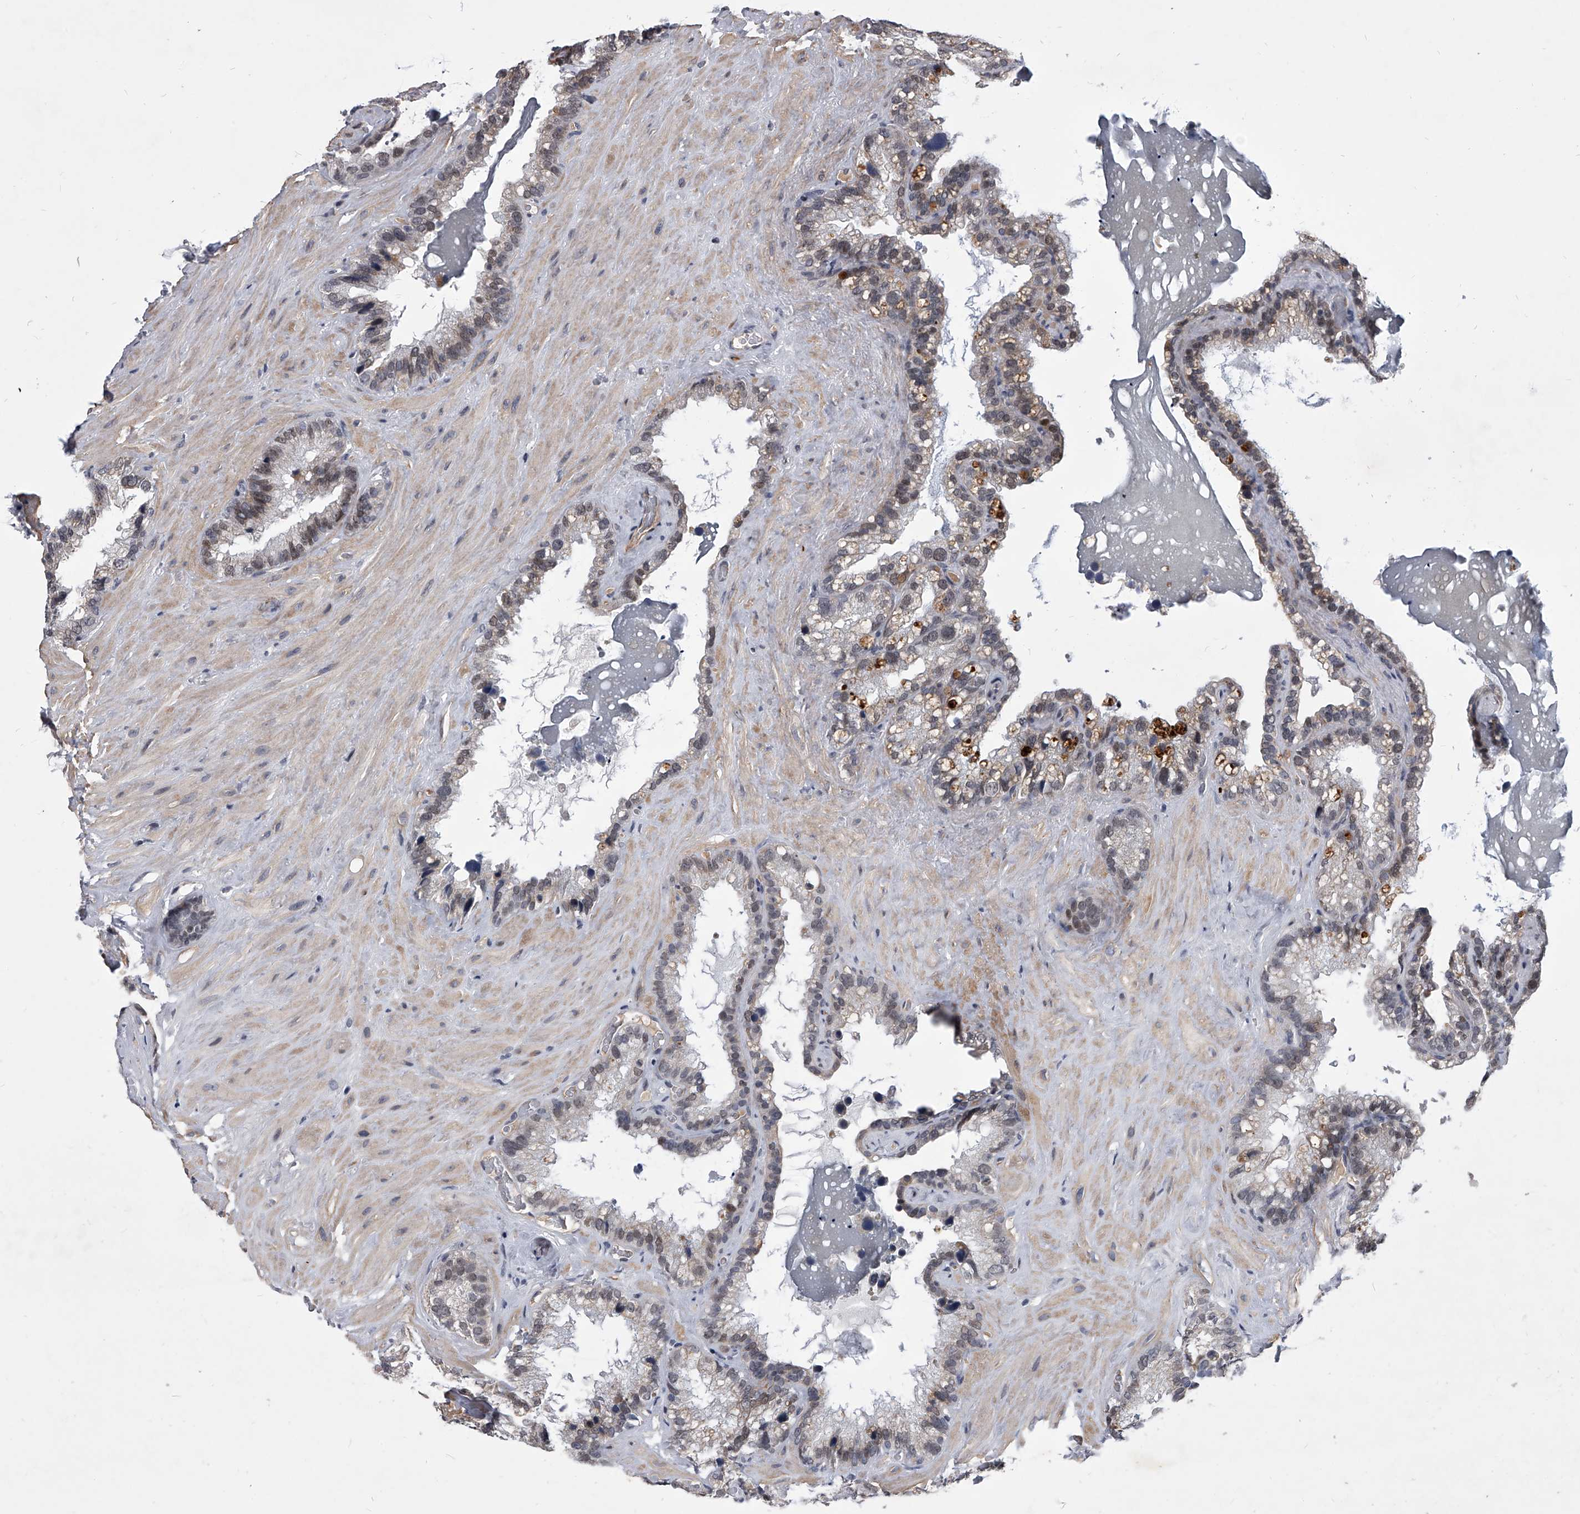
{"staining": {"intensity": "weak", "quantity": "25%-75%", "location": "nuclear"}, "tissue": "seminal vesicle", "cell_type": "Glandular cells", "image_type": "normal", "snomed": [{"axis": "morphology", "description": "Normal tissue, NOS"}, {"axis": "topography", "description": "Prostate"}, {"axis": "topography", "description": "Seminal veicle"}], "caption": "Seminal vesicle stained with a brown dye exhibits weak nuclear positive expression in approximately 25%-75% of glandular cells.", "gene": "ZNF76", "patient": {"sex": "male", "age": 68}}